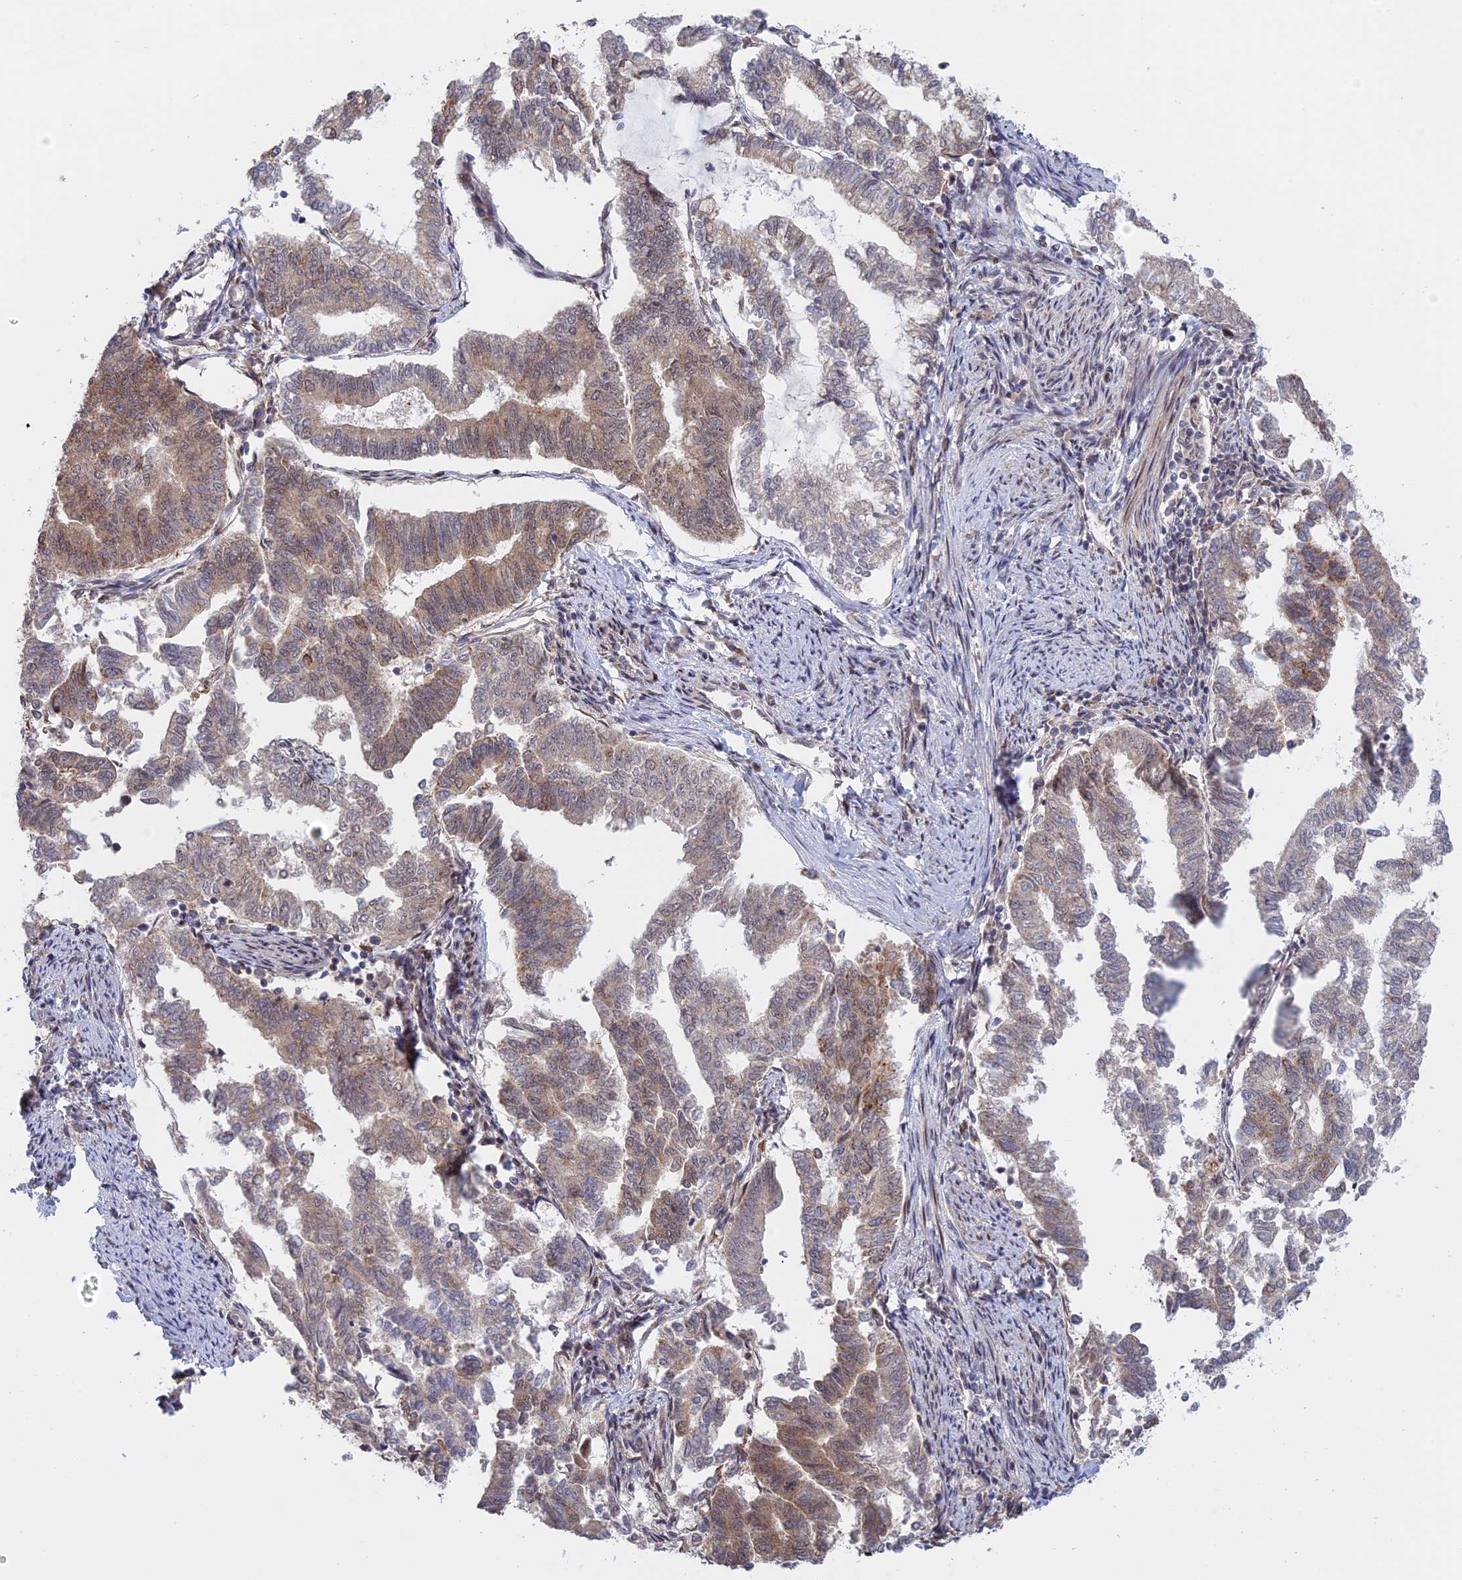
{"staining": {"intensity": "moderate", "quantity": "<25%", "location": "cytoplasmic/membranous"}, "tissue": "endometrial cancer", "cell_type": "Tumor cells", "image_type": "cancer", "snomed": [{"axis": "morphology", "description": "Adenocarcinoma, NOS"}, {"axis": "topography", "description": "Endometrium"}], "caption": "This is an image of IHC staining of endometrial cancer (adenocarcinoma), which shows moderate staining in the cytoplasmic/membranous of tumor cells.", "gene": "GSKIP", "patient": {"sex": "female", "age": 79}}